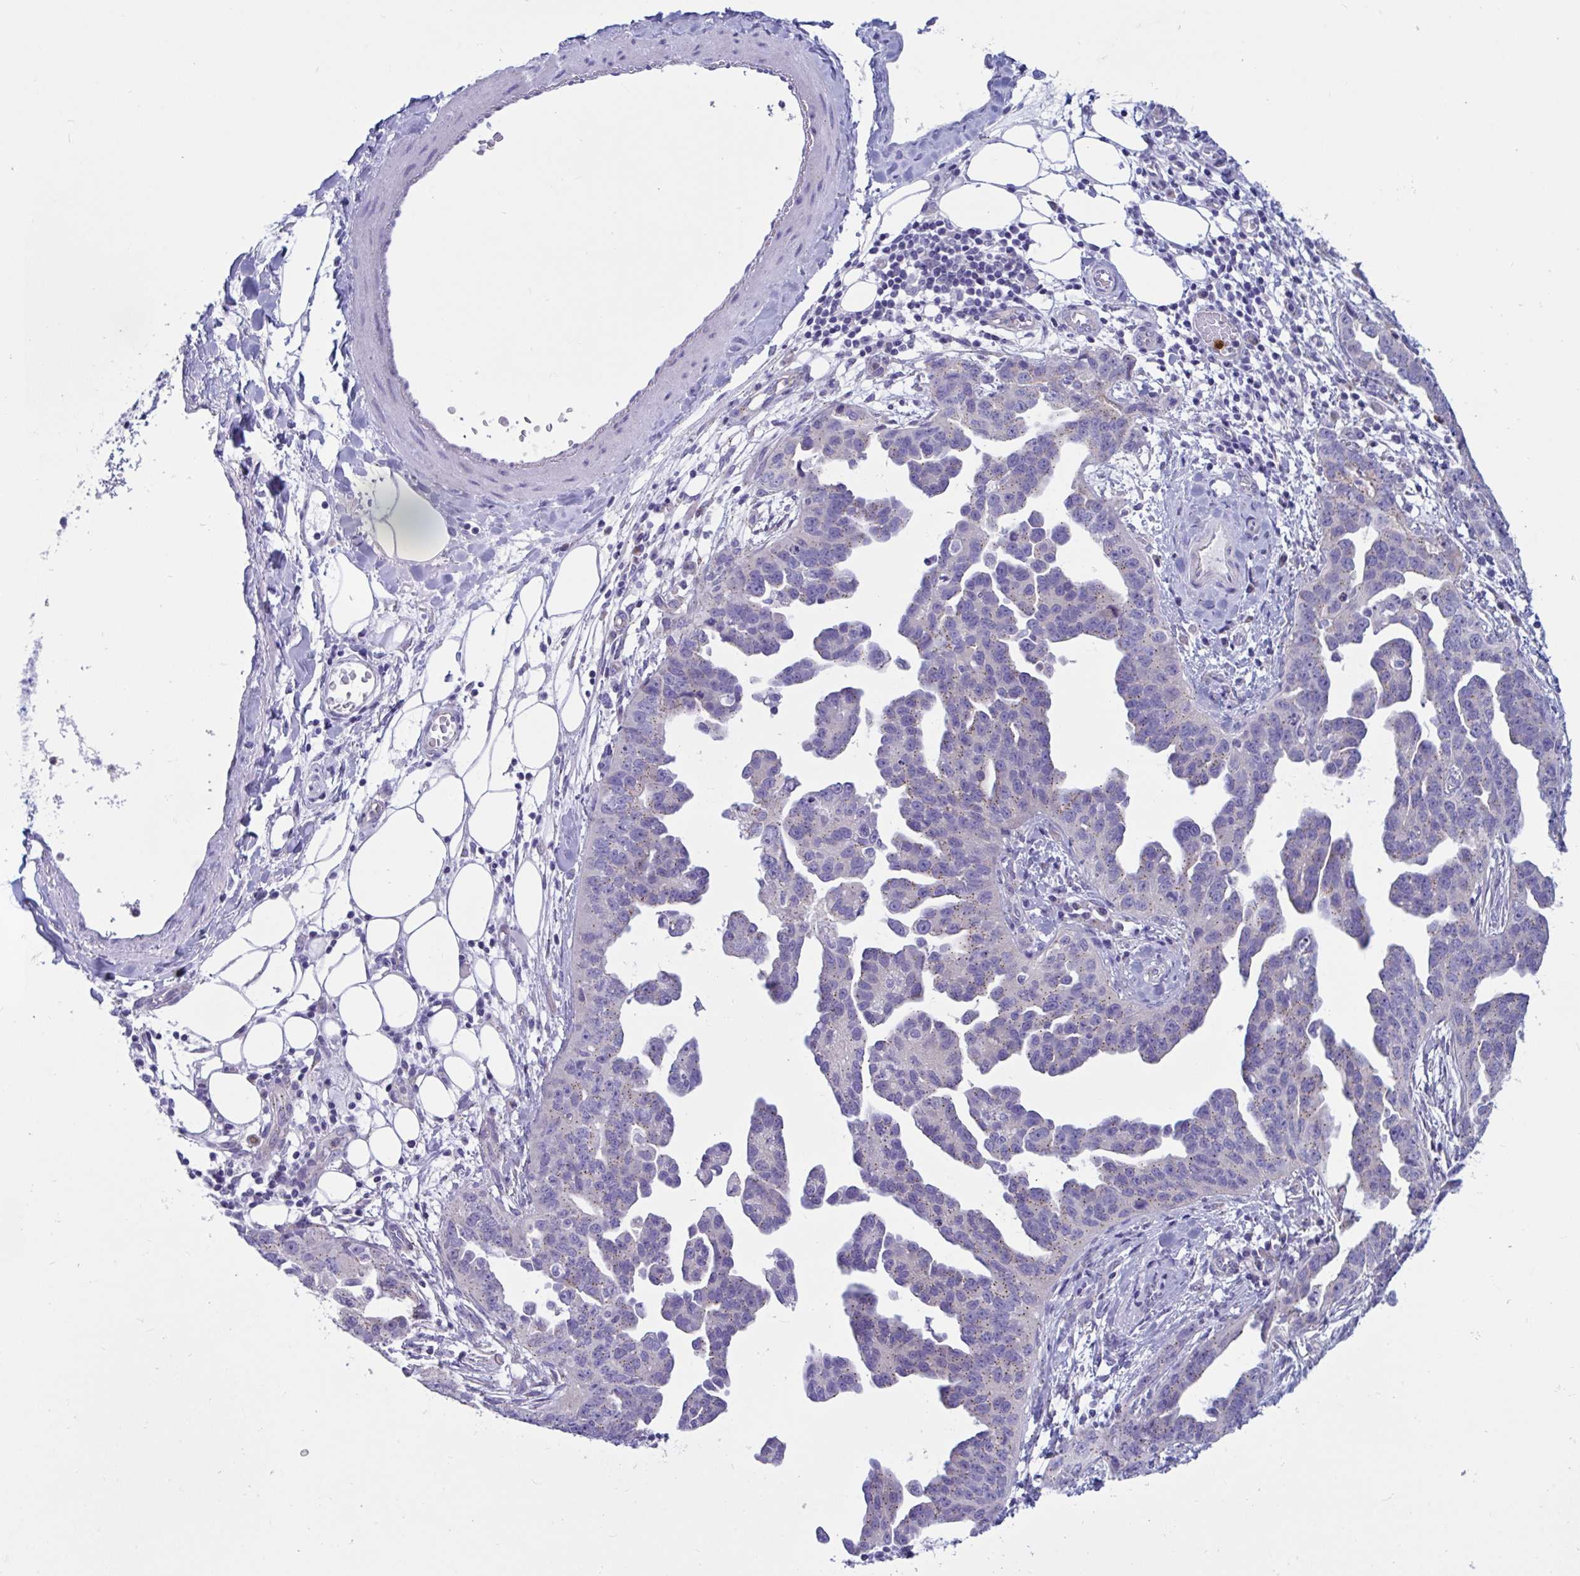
{"staining": {"intensity": "weak", "quantity": "25%-75%", "location": "cytoplasmic/membranous"}, "tissue": "ovarian cancer", "cell_type": "Tumor cells", "image_type": "cancer", "snomed": [{"axis": "morphology", "description": "Cystadenocarcinoma, serous, NOS"}, {"axis": "topography", "description": "Ovary"}], "caption": "Protein analysis of ovarian cancer (serous cystadenocarcinoma) tissue demonstrates weak cytoplasmic/membranous expression in approximately 25%-75% of tumor cells. Nuclei are stained in blue.", "gene": "RNASE3", "patient": {"sex": "female", "age": 75}}